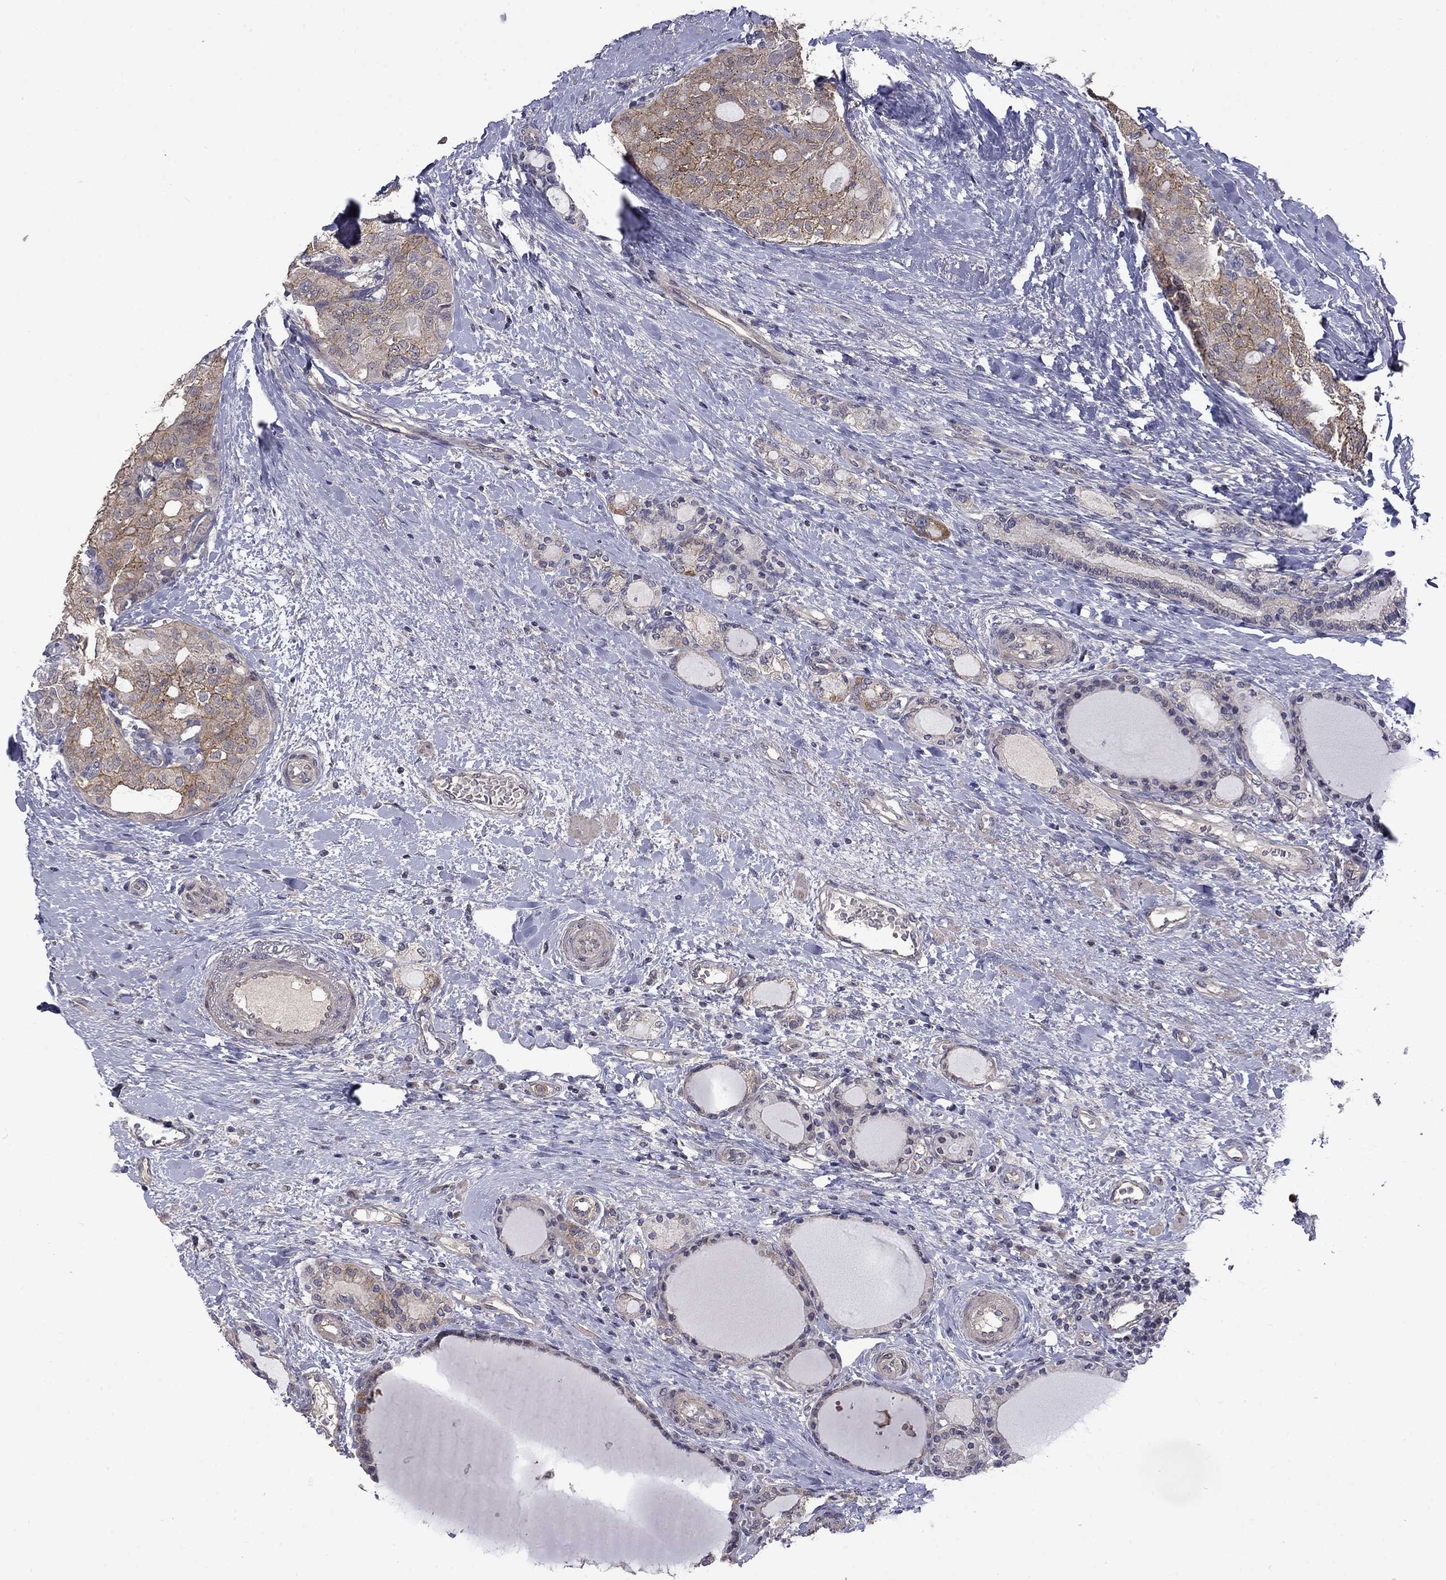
{"staining": {"intensity": "moderate", "quantity": "25%-75%", "location": "cytoplasmic/membranous"}, "tissue": "thyroid cancer", "cell_type": "Tumor cells", "image_type": "cancer", "snomed": [{"axis": "morphology", "description": "Follicular adenoma carcinoma, NOS"}, {"axis": "topography", "description": "Thyroid gland"}], "caption": "A medium amount of moderate cytoplasmic/membranous expression is identified in approximately 25%-75% of tumor cells in thyroid follicular adenoma carcinoma tissue.", "gene": "SLC39A14", "patient": {"sex": "male", "age": 75}}